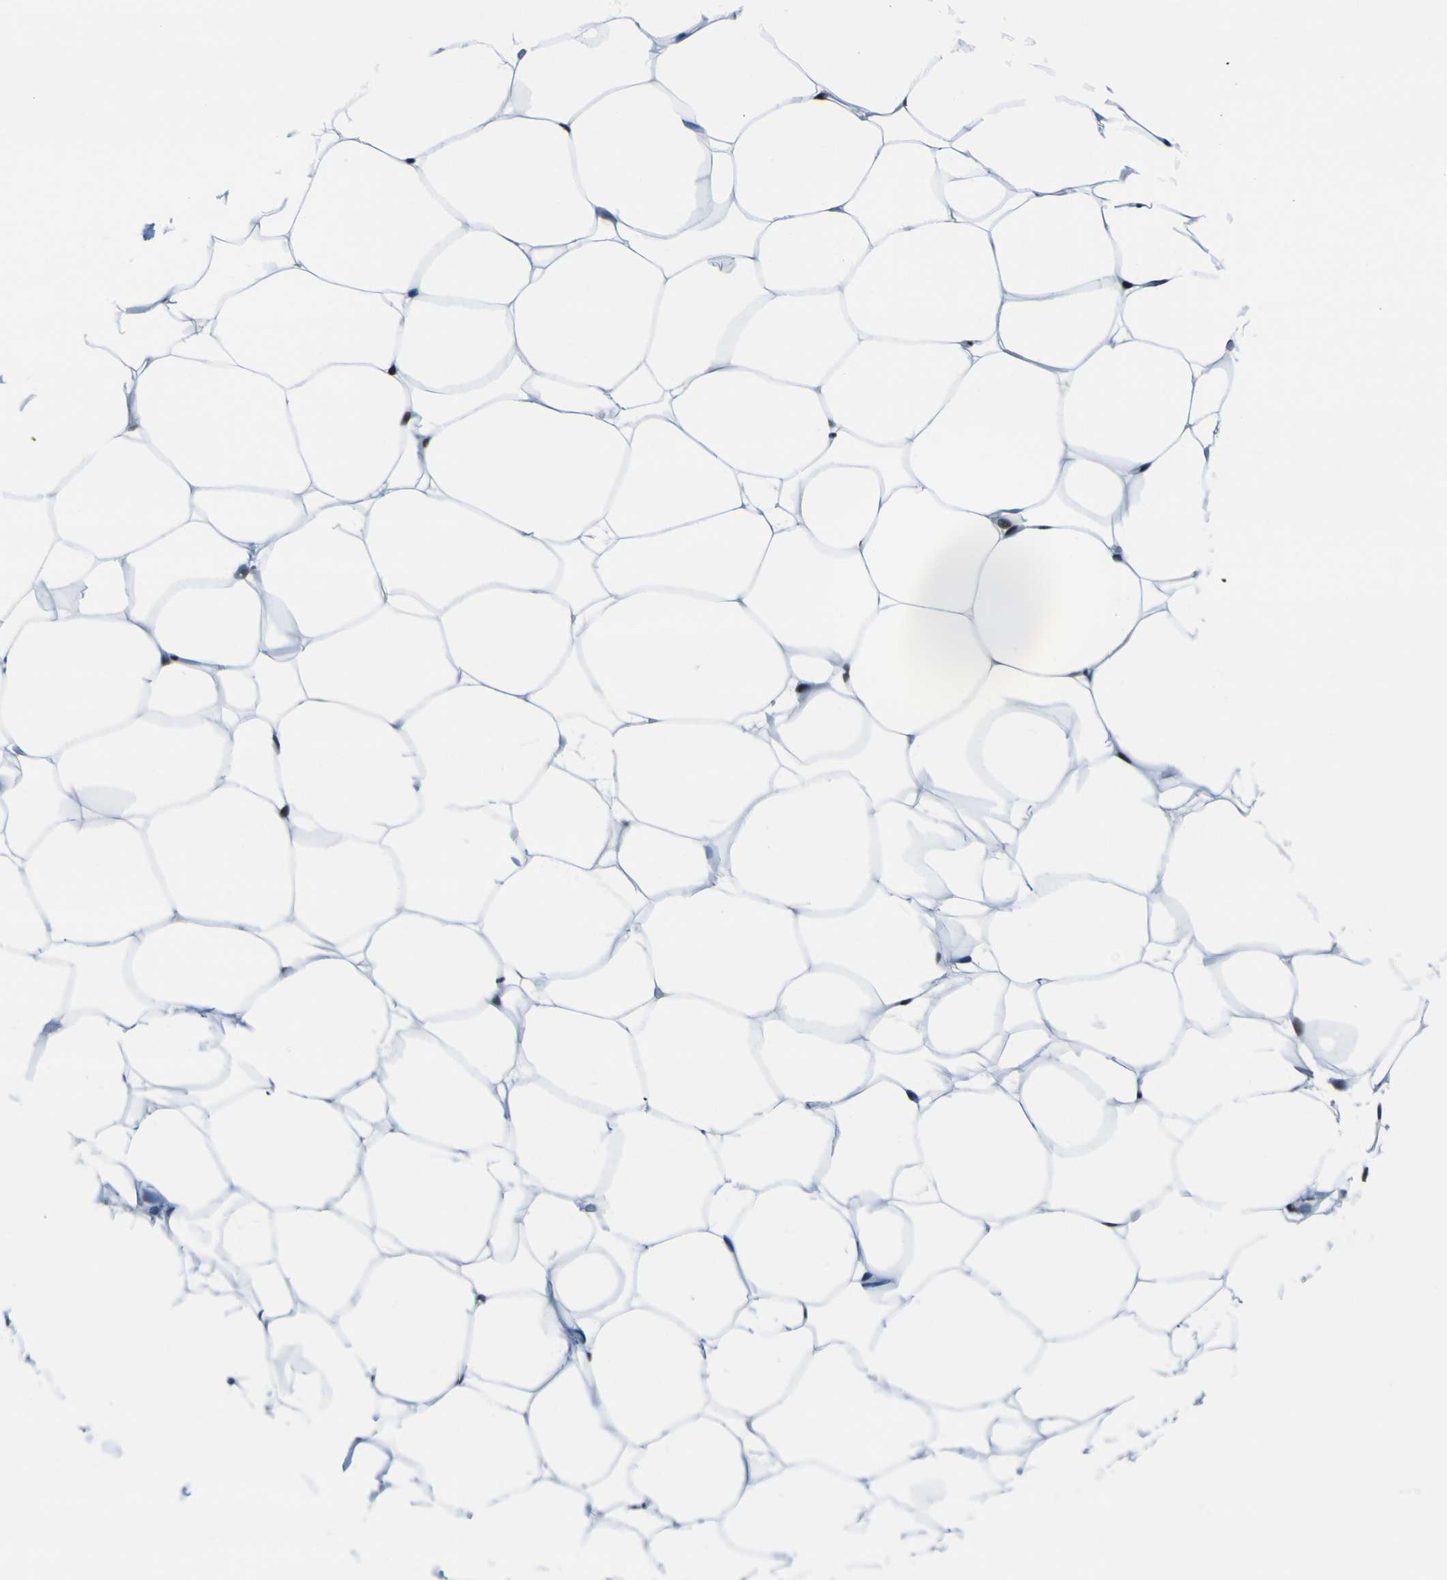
{"staining": {"intensity": "weak", "quantity": ">75%", "location": "nuclear"}, "tissue": "adipose tissue", "cell_type": "Adipocytes", "image_type": "normal", "snomed": [{"axis": "morphology", "description": "Normal tissue, NOS"}, {"axis": "topography", "description": "Breast"}, {"axis": "topography", "description": "Adipose tissue"}], "caption": "Adipose tissue stained with DAB (3,3'-diaminobenzidine) IHC displays low levels of weak nuclear expression in approximately >75% of adipocytes.", "gene": "SP1", "patient": {"sex": "female", "age": 25}}